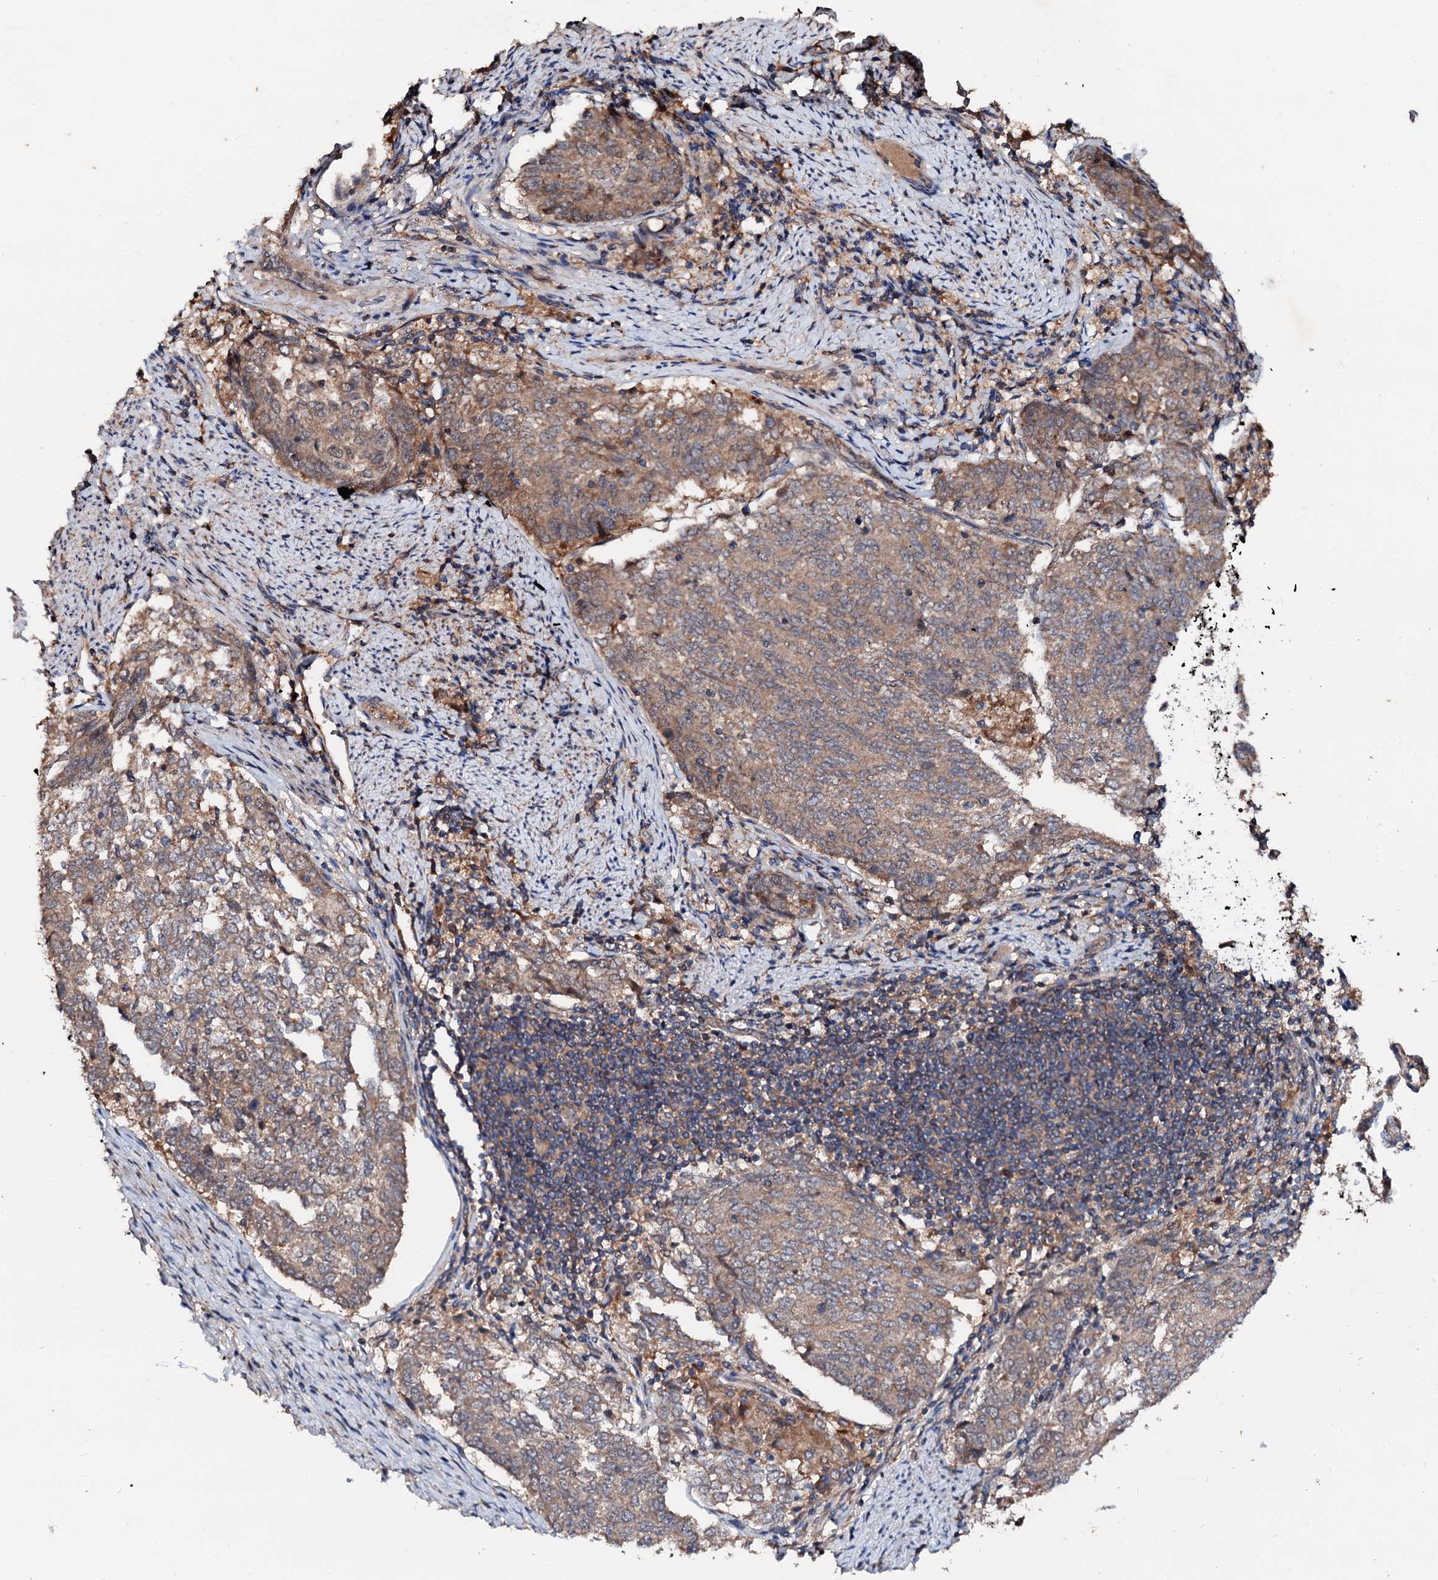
{"staining": {"intensity": "moderate", "quantity": ">75%", "location": "cytoplasmic/membranous"}, "tissue": "endometrial cancer", "cell_type": "Tumor cells", "image_type": "cancer", "snomed": [{"axis": "morphology", "description": "Adenocarcinoma, NOS"}, {"axis": "topography", "description": "Endometrium"}], "caption": "This is a micrograph of immunohistochemistry staining of endometrial cancer, which shows moderate staining in the cytoplasmic/membranous of tumor cells.", "gene": "EXTL1", "patient": {"sex": "female", "age": 80}}